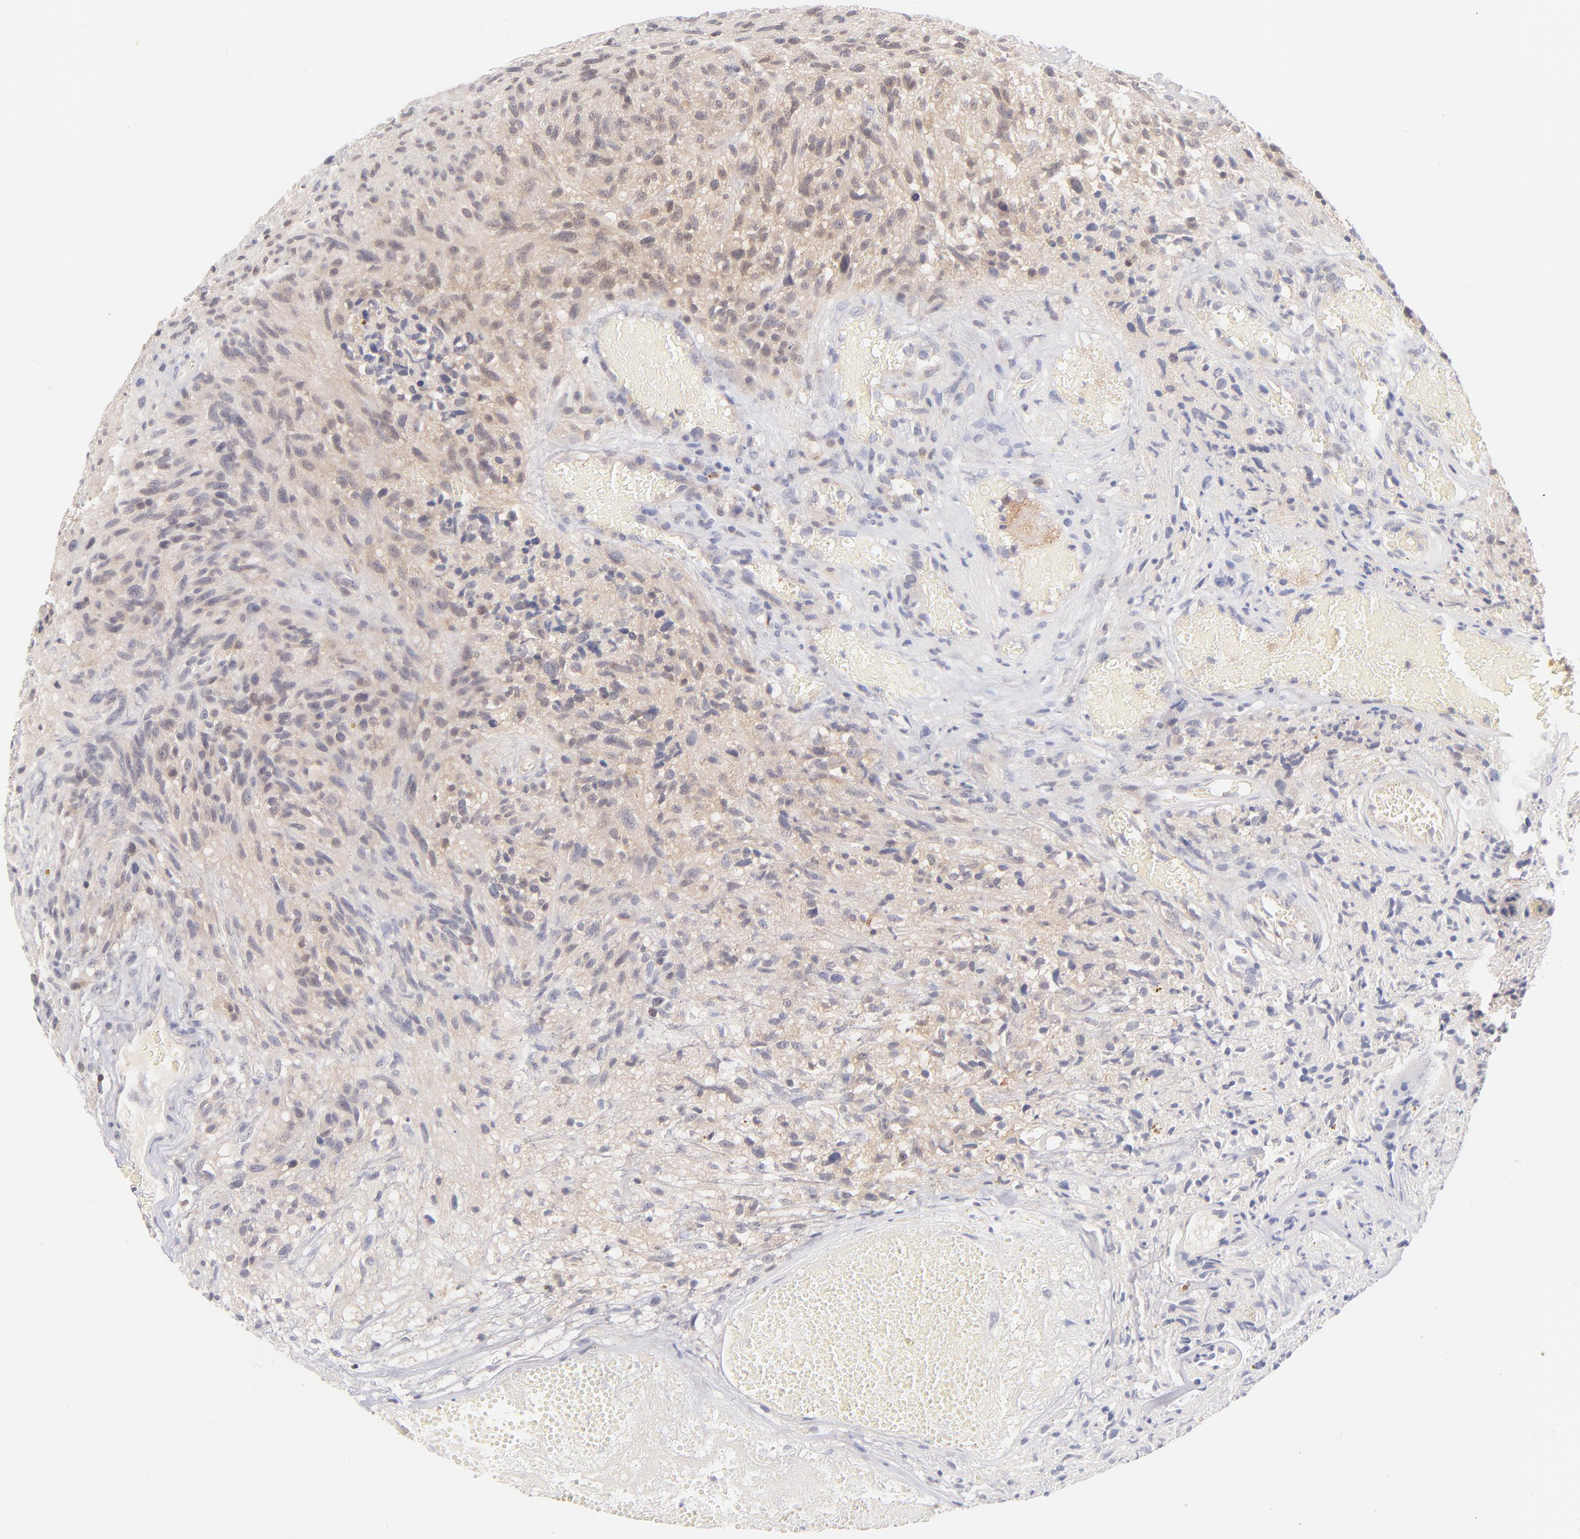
{"staining": {"intensity": "weak", "quantity": "25%-75%", "location": "cytoplasmic/membranous,nuclear"}, "tissue": "glioma", "cell_type": "Tumor cells", "image_type": "cancer", "snomed": [{"axis": "morphology", "description": "Normal tissue, NOS"}, {"axis": "morphology", "description": "Glioma, malignant, High grade"}, {"axis": "topography", "description": "Cerebral cortex"}], "caption": "A brown stain labels weak cytoplasmic/membranous and nuclear staining of a protein in human high-grade glioma (malignant) tumor cells.", "gene": "CASP6", "patient": {"sex": "male", "age": 75}}